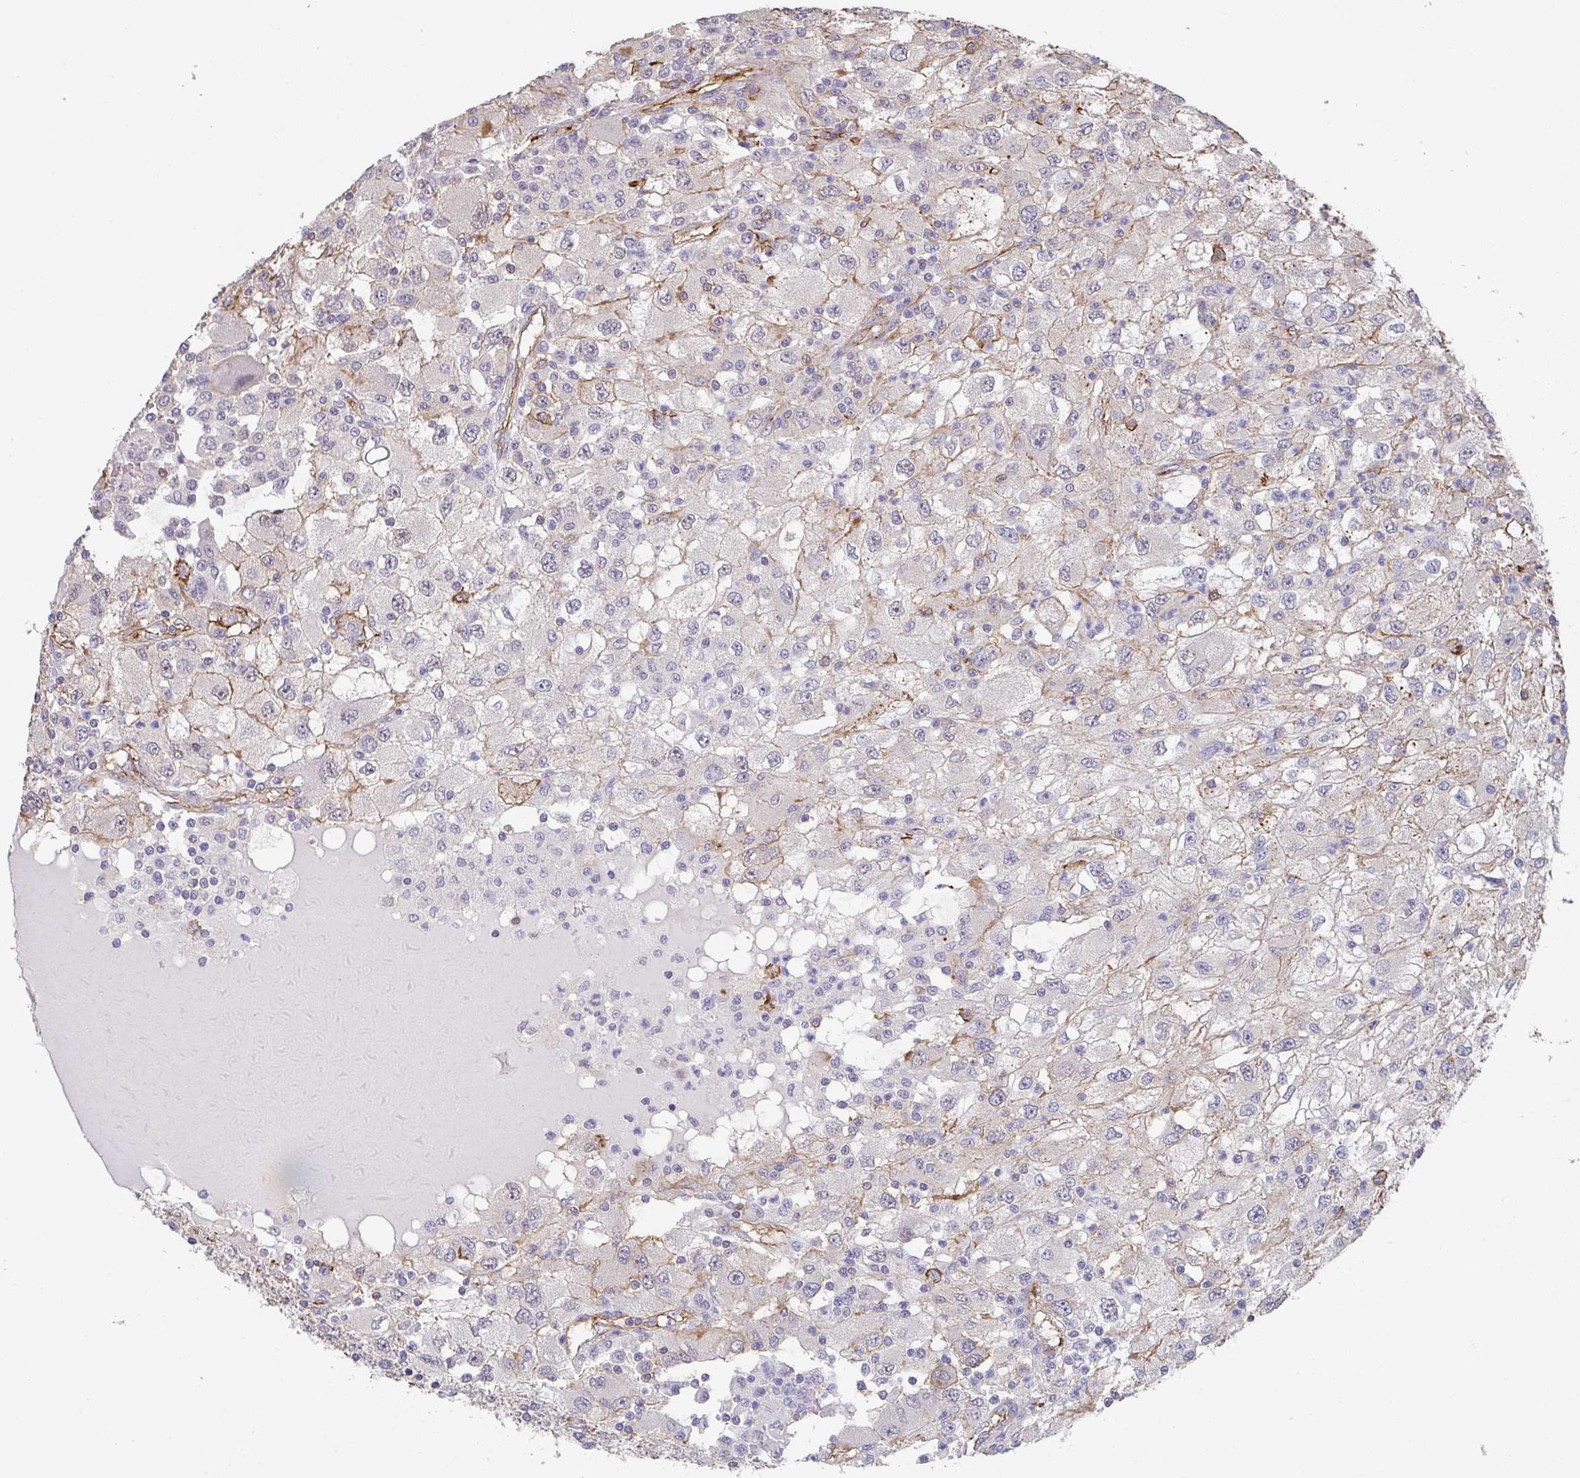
{"staining": {"intensity": "weak", "quantity": "<25%", "location": "cytoplasmic/membranous"}, "tissue": "renal cancer", "cell_type": "Tumor cells", "image_type": "cancer", "snomed": [{"axis": "morphology", "description": "Adenocarcinoma, NOS"}, {"axis": "topography", "description": "Kidney"}], "caption": "Tumor cells show no significant protein positivity in renal cancer.", "gene": "DBN1", "patient": {"sex": "female", "age": 67}}